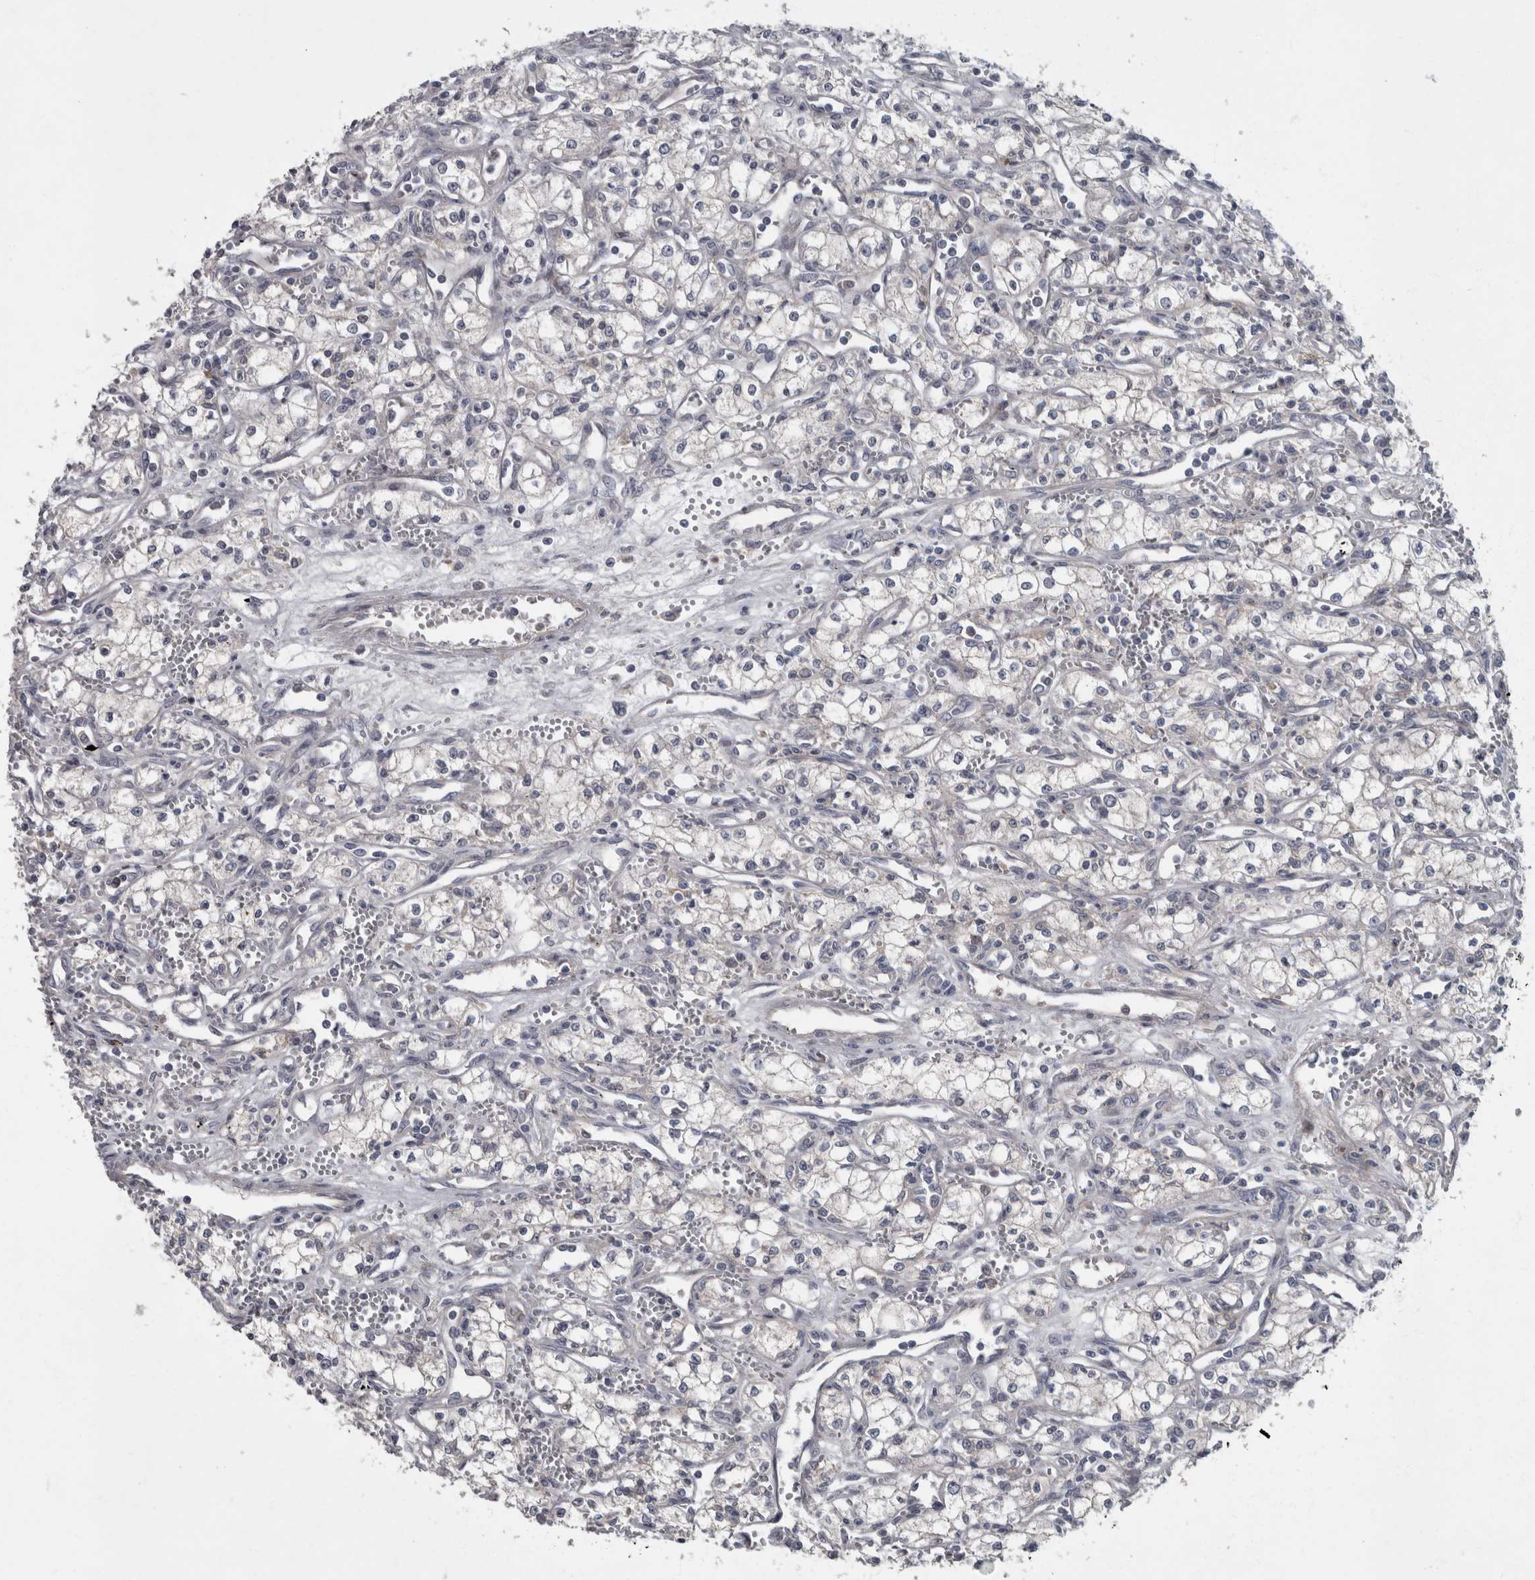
{"staining": {"intensity": "negative", "quantity": "none", "location": "none"}, "tissue": "renal cancer", "cell_type": "Tumor cells", "image_type": "cancer", "snomed": [{"axis": "morphology", "description": "Adenocarcinoma, NOS"}, {"axis": "topography", "description": "Kidney"}], "caption": "The photomicrograph demonstrates no staining of tumor cells in renal adenocarcinoma.", "gene": "CDC42BPG", "patient": {"sex": "male", "age": 59}}